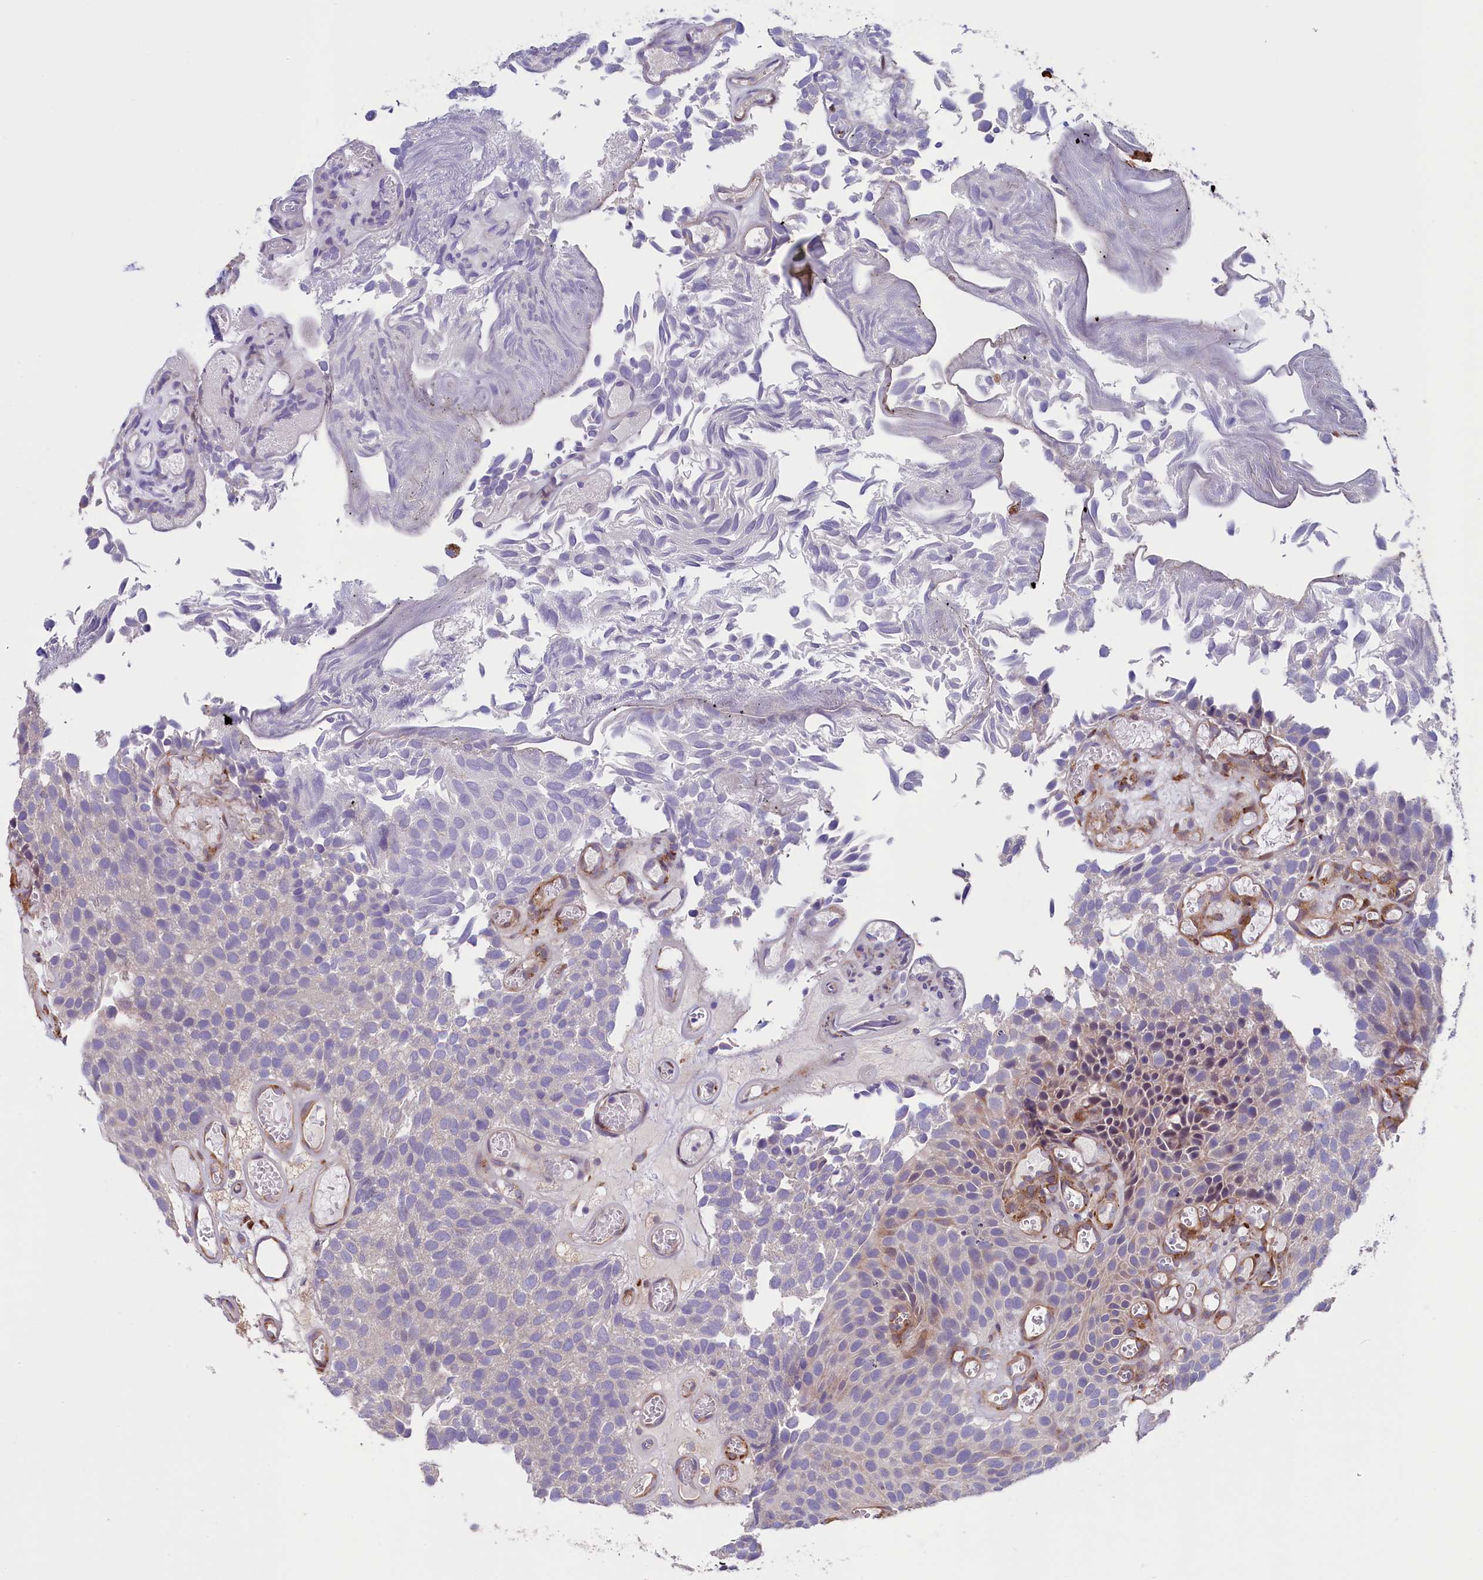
{"staining": {"intensity": "weak", "quantity": "<25%", "location": "cytoplasmic/membranous"}, "tissue": "urothelial cancer", "cell_type": "Tumor cells", "image_type": "cancer", "snomed": [{"axis": "morphology", "description": "Urothelial carcinoma, Low grade"}, {"axis": "topography", "description": "Urinary bladder"}], "caption": "The immunohistochemistry photomicrograph has no significant positivity in tumor cells of low-grade urothelial carcinoma tissue. The staining is performed using DAB (3,3'-diaminobenzidine) brown chromogen with nuclei counter-stained in using hematoxylin.", "gene": "GPR108", "patient": {"sex": "male", "age": 89}}